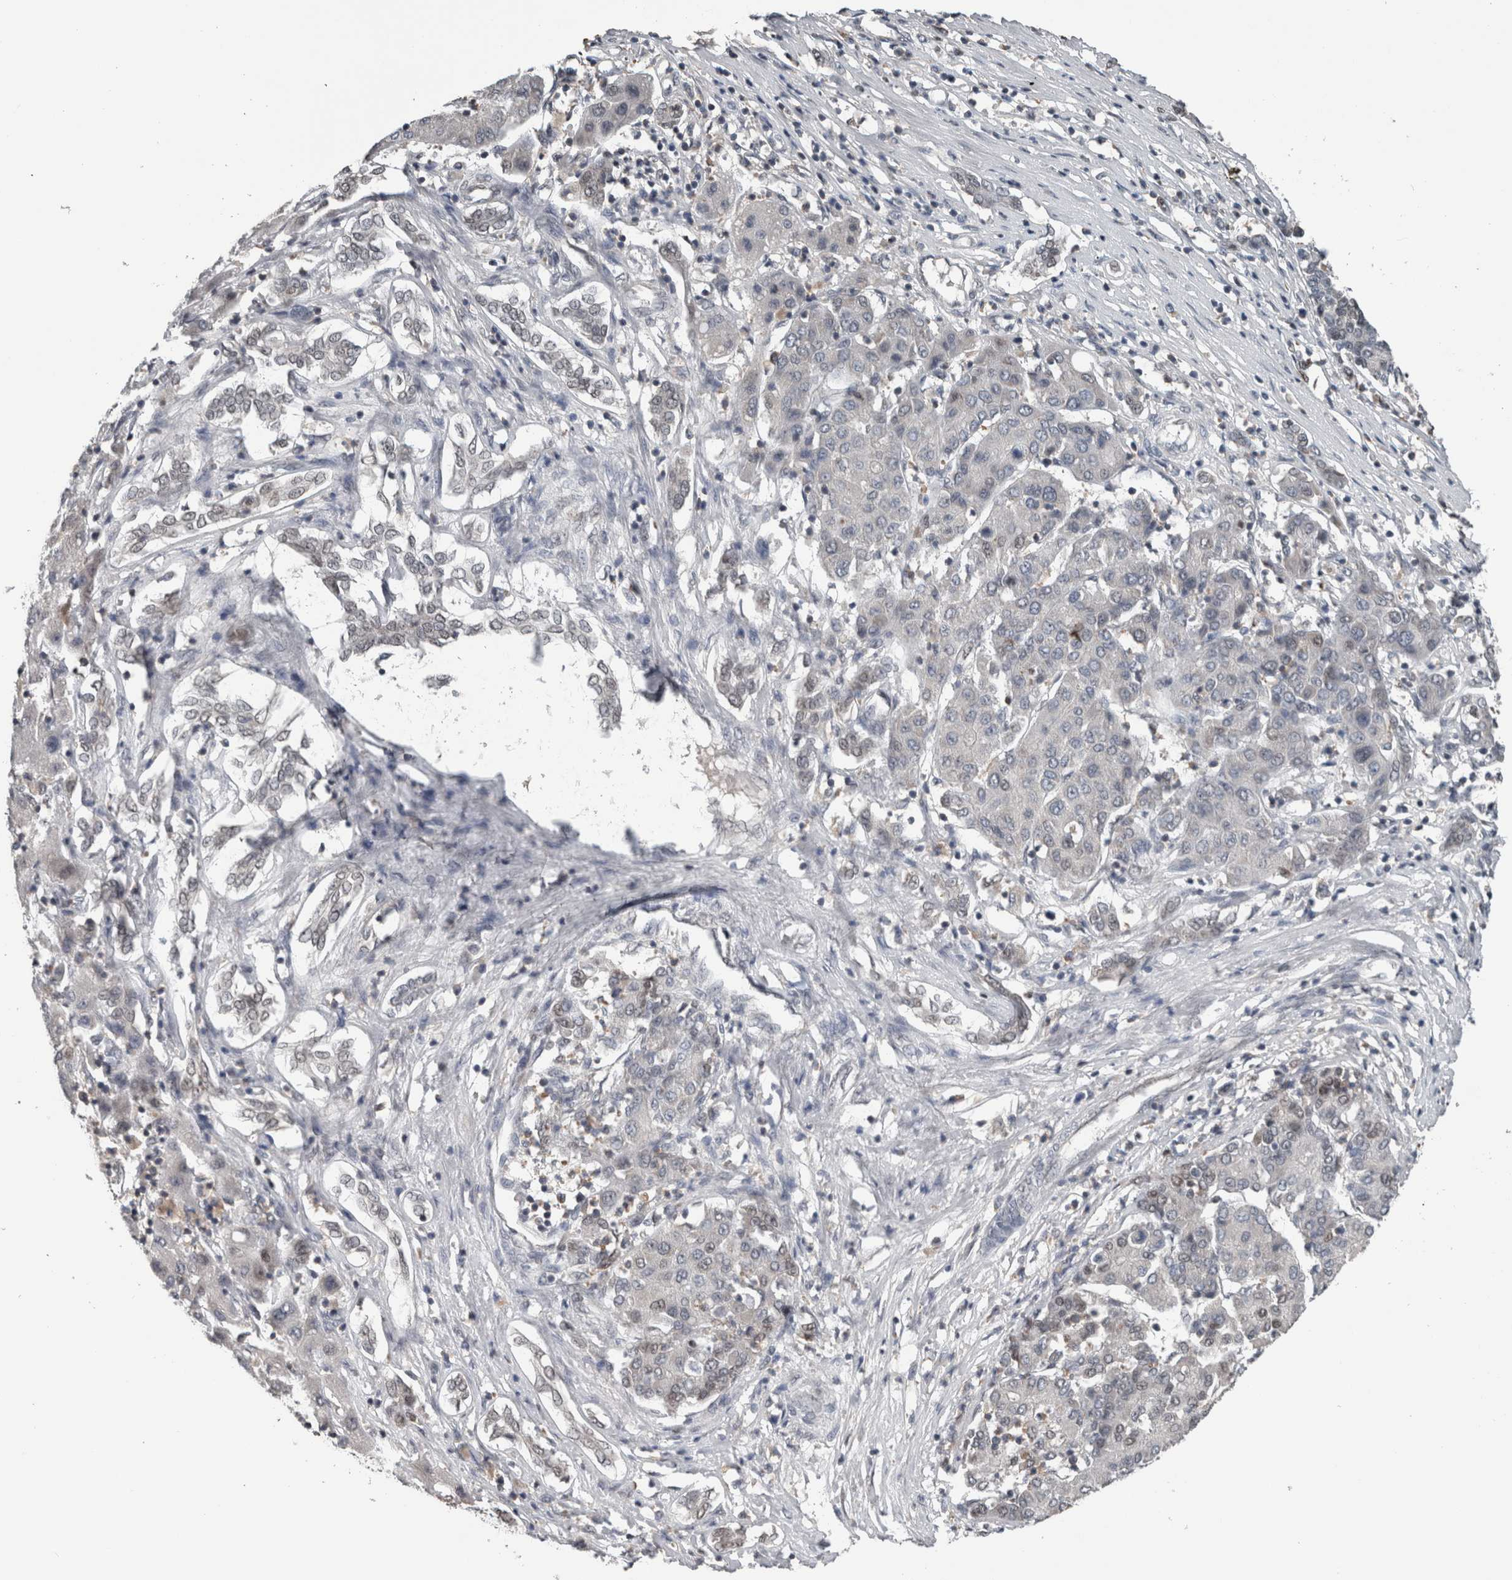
{"staining": {"intensity": "weak", "quantity": "<25%", "location": "nuclear"}, "tissue": "liver cancer", "cell_type": "Tumor cells", "image_type": "cancer", "snomed": [{"axis": "morphology", "description": "Carcinoma, Hepatocellular, NOS"}, {"axis": "topography", "description": "Liver"}], "caption": "Immunohistochemical staining of human hepatocellular carcinoma (liver) shows no significant staining in tumor cells.", "gene": "MAFF", "patient": {"sex": "male", "age": 65}}